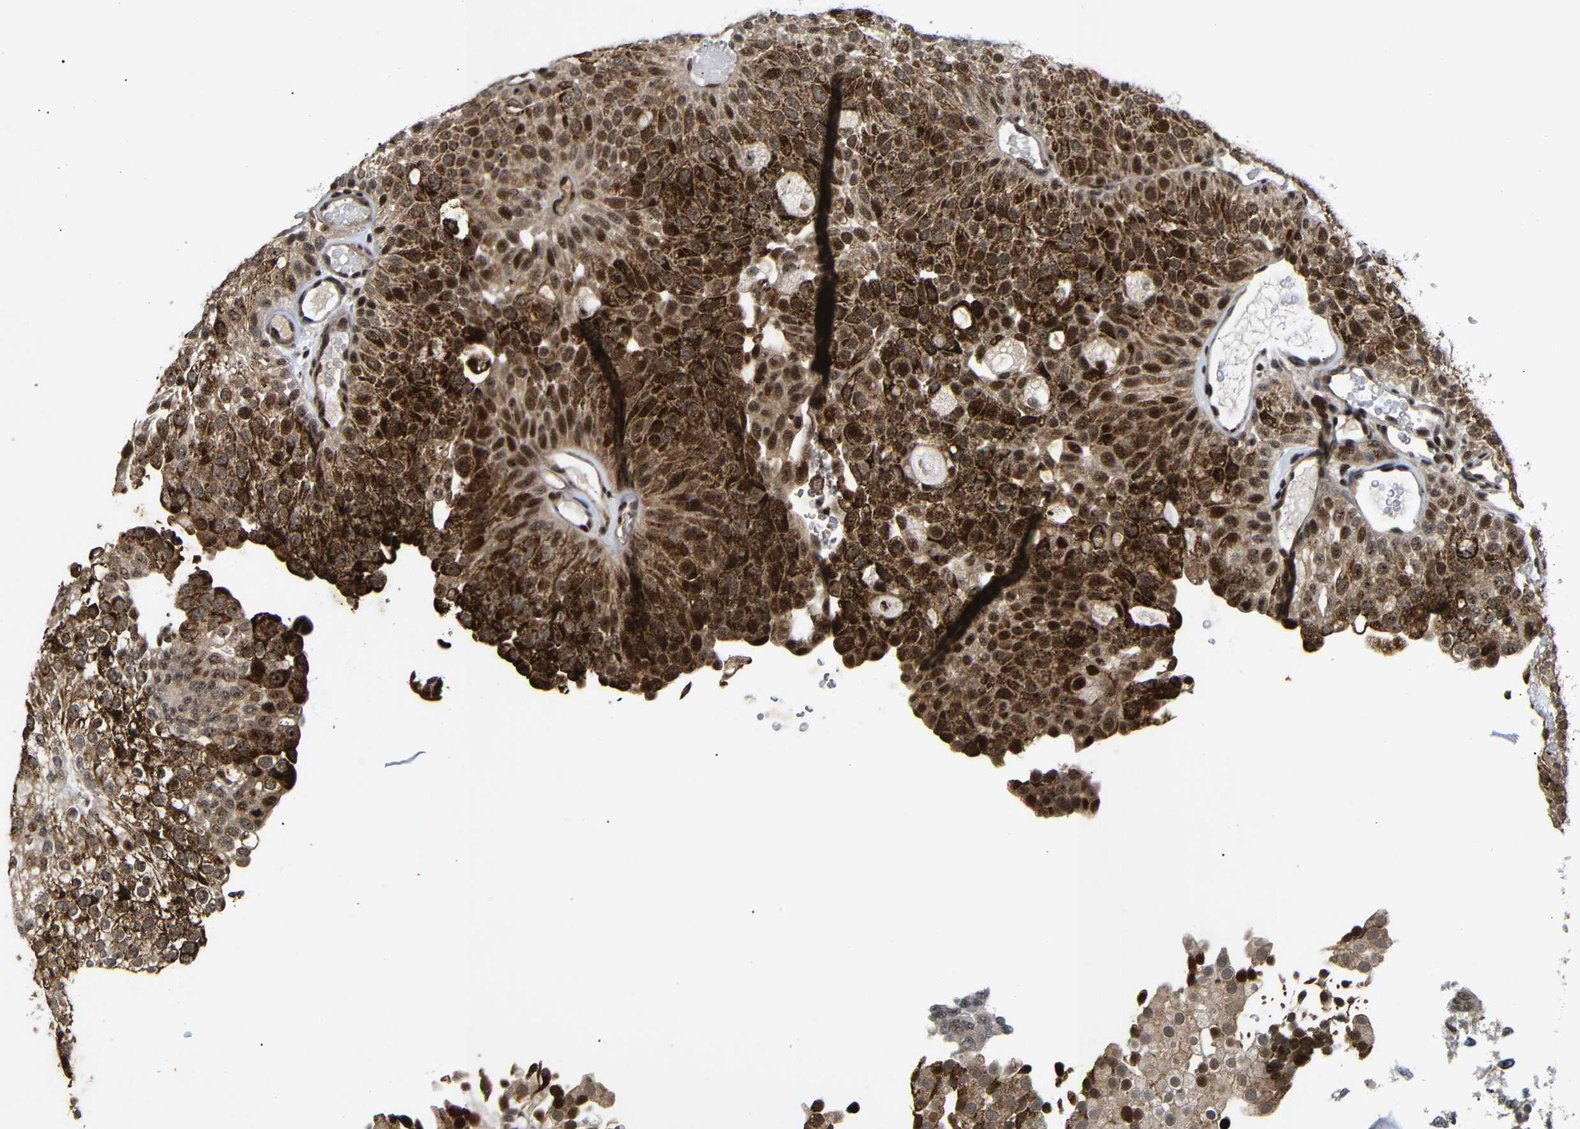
{"staining": {"intensity": "strong", "quantity": ">75%", "location": "cytoplasmic/membranous,nuclear"}, "tissue": "urothelial cancer", "cell_type": "Tumor cells", "image_type": "cancer", "snomed": [{"axis": "morphology", "description": "Urothelial carcinoma, Low grade"}, {"axis": "topography", "description": "Urinary bladder"}], "caption": "Human low-grade urothelial carcinoma stained for a protein (brown) exhibits strong cytoplasmic/membranous and nuclear positive positivity in about >75% of tumor cells.", "gene": "KIF23", "patient": {"sex": "male", "age": 78}}